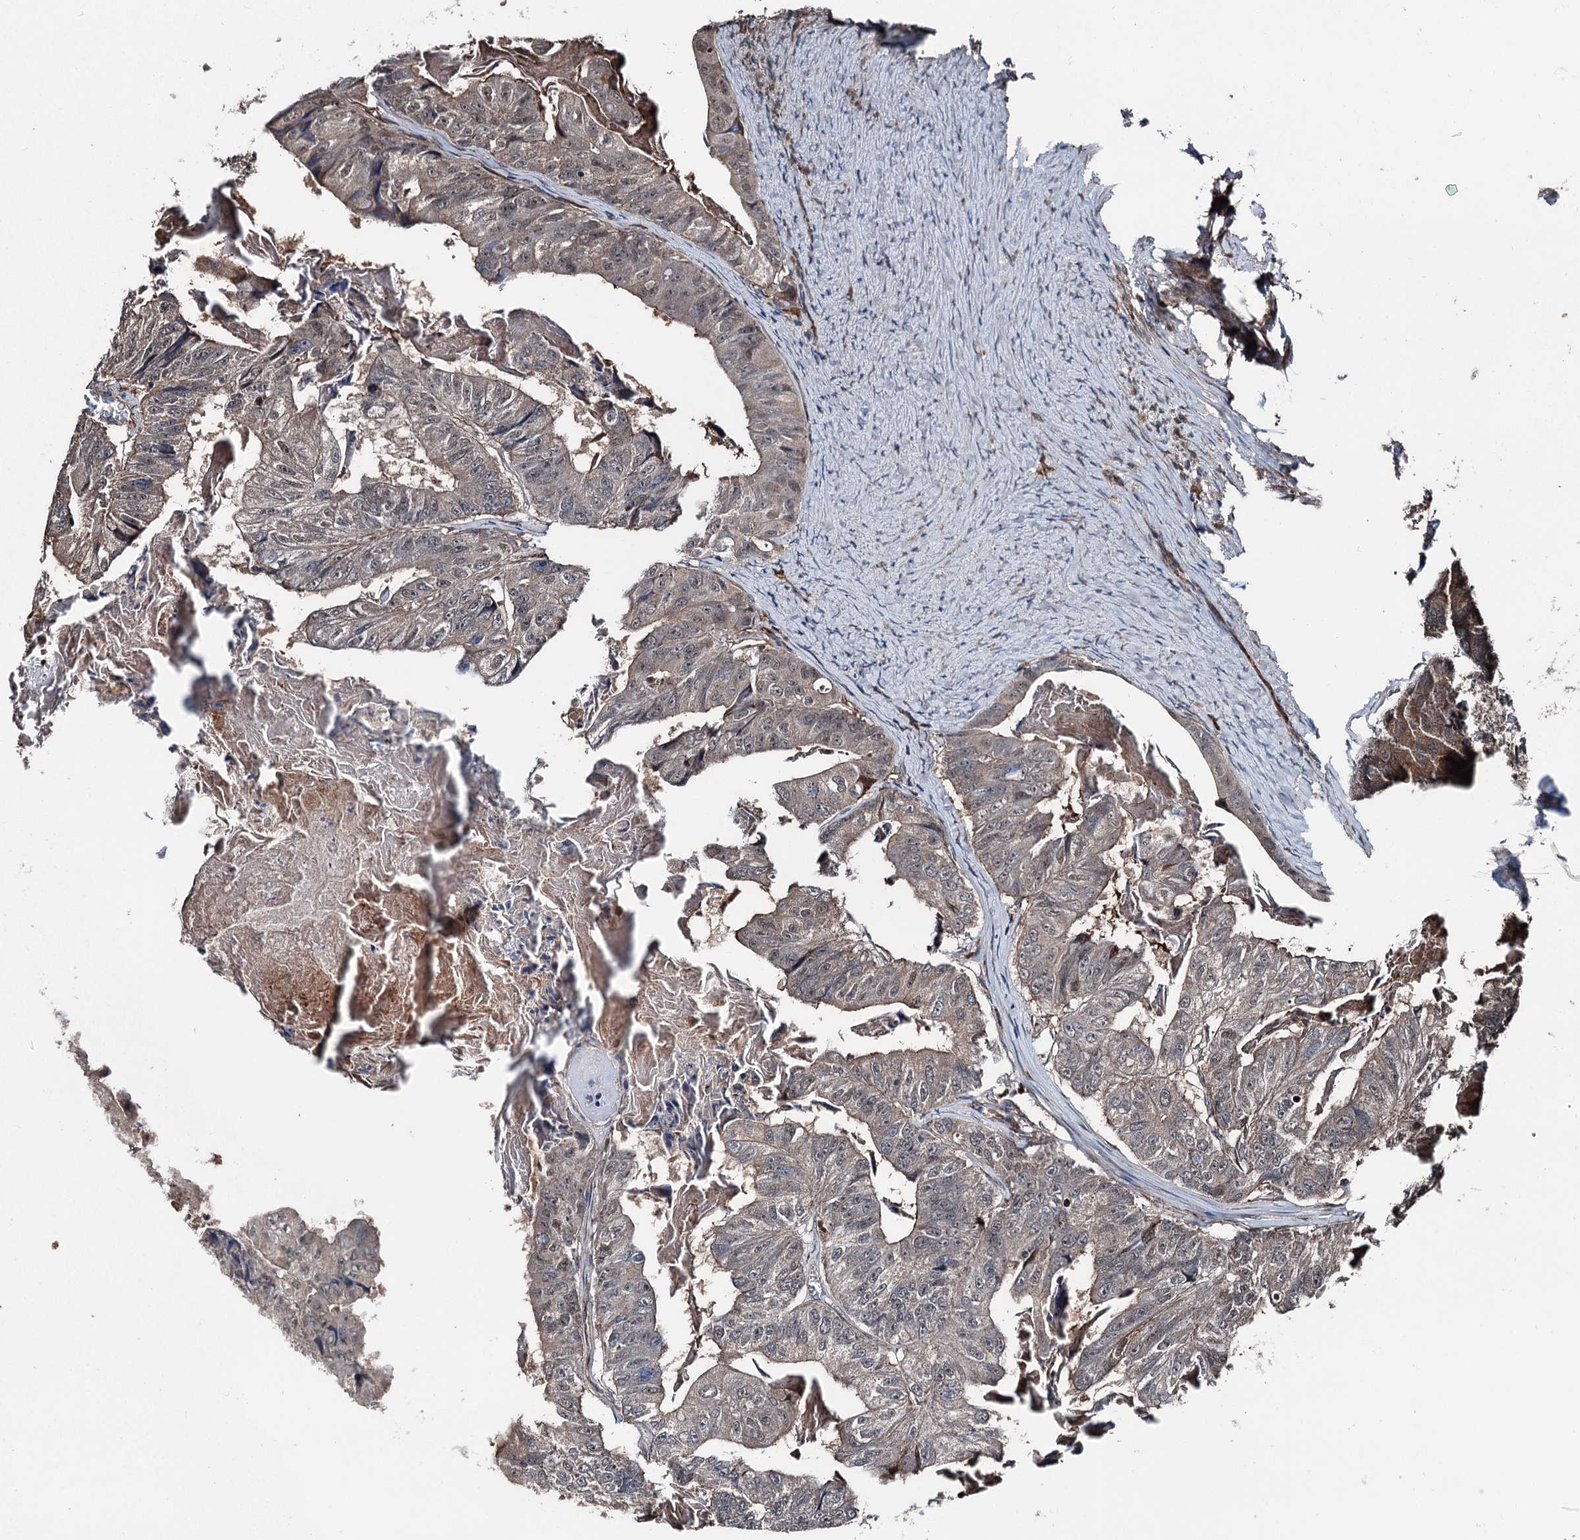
{"staining": {"intensity": "negative", "quantity": "none", "location": "none"}, "tissue": "colorectal cancer", "cell_type": "Tumor cells", "image_type": "cancer", "snomed": [{"axis": "morphology", "description": "Adenocarcinoma, NOS"}, {"axis": "topography", "description": "Colon"}], "caption": "An immunohistochemistry photomicrograph of colorectal adenocarcinoma is shown. There is no staining in tumor cells of colorectal adenocarcinoma.", "gene": "PSMD13", "patient": {"sex": "female", "age": 67}}